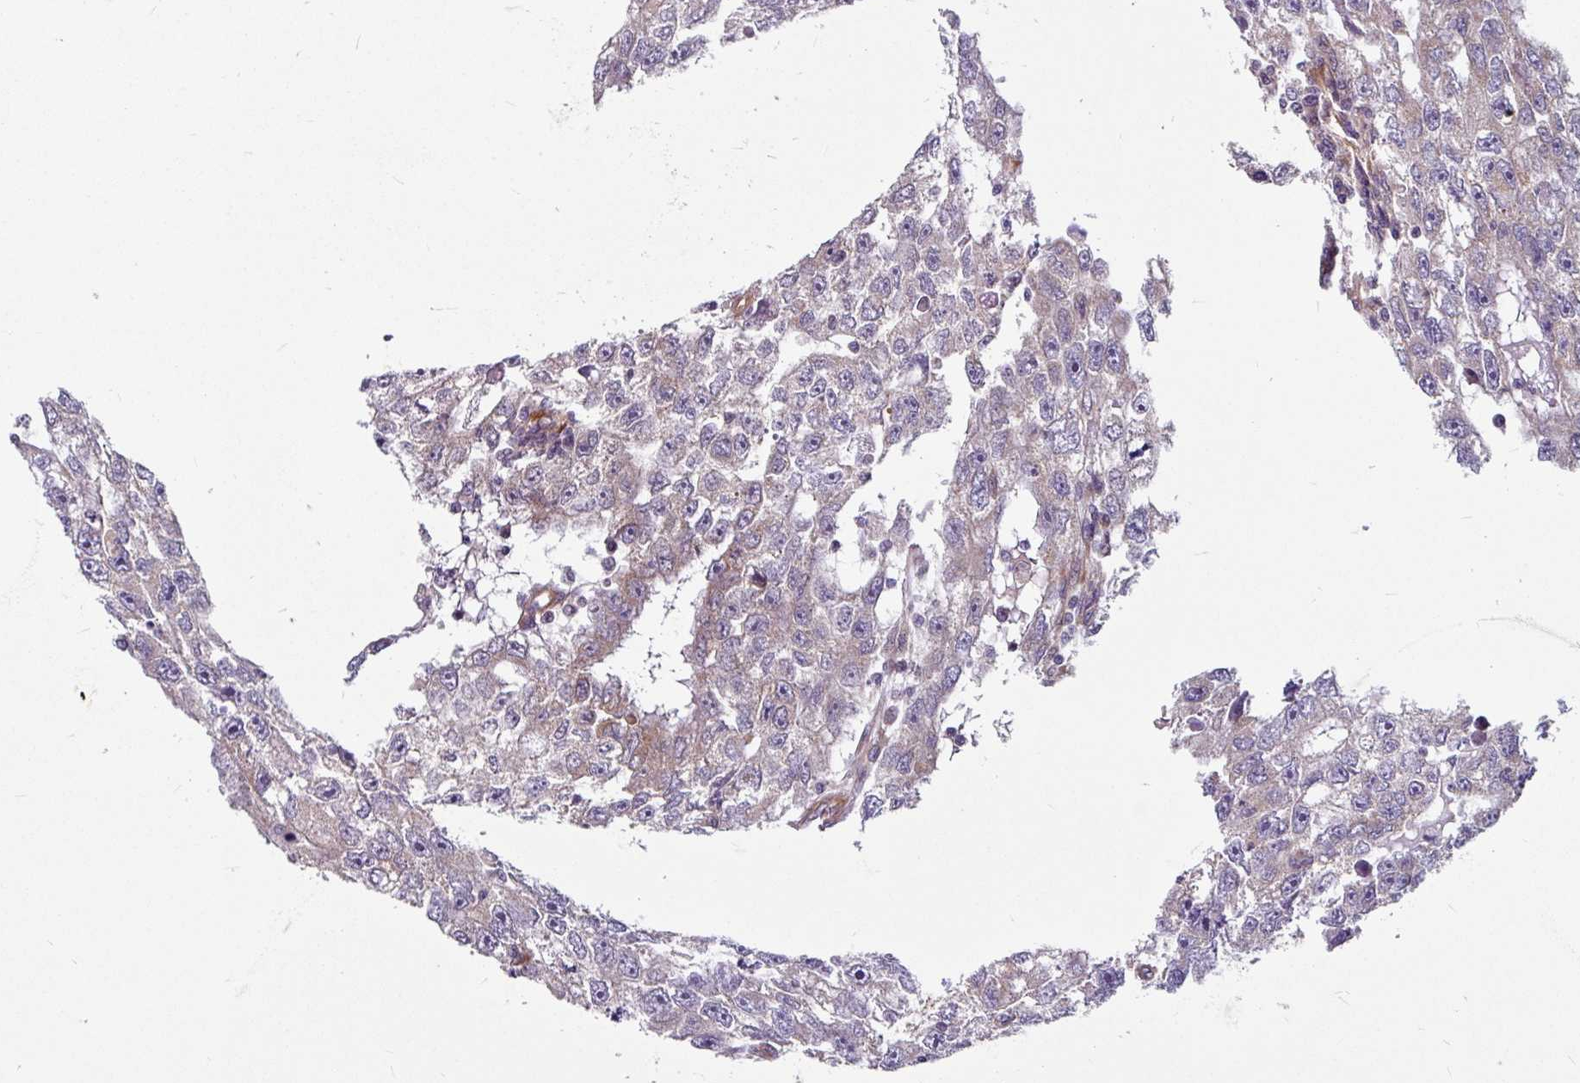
{"staining": {"intensity": "weak", "quantity": "<25%", "location": "cytoplasmic/membranous"}, "tissue": "testis cancer", "cell_type": "Tumor cells", "image_type": "cancer", "snomed": [{"axis": "morphology", "description": "Carcinoma, Embryonal, NOS"}, {"axis": "topography", "description": "Testis"}], "caption": "Immunohistochemistry photomicrograph of embryonal carcinoma (testis) stained for a protein (brown), which displays no positivity in tumor cells.", "gene": "DAAM2", "patient": {"sex": "male", "age": 20}}